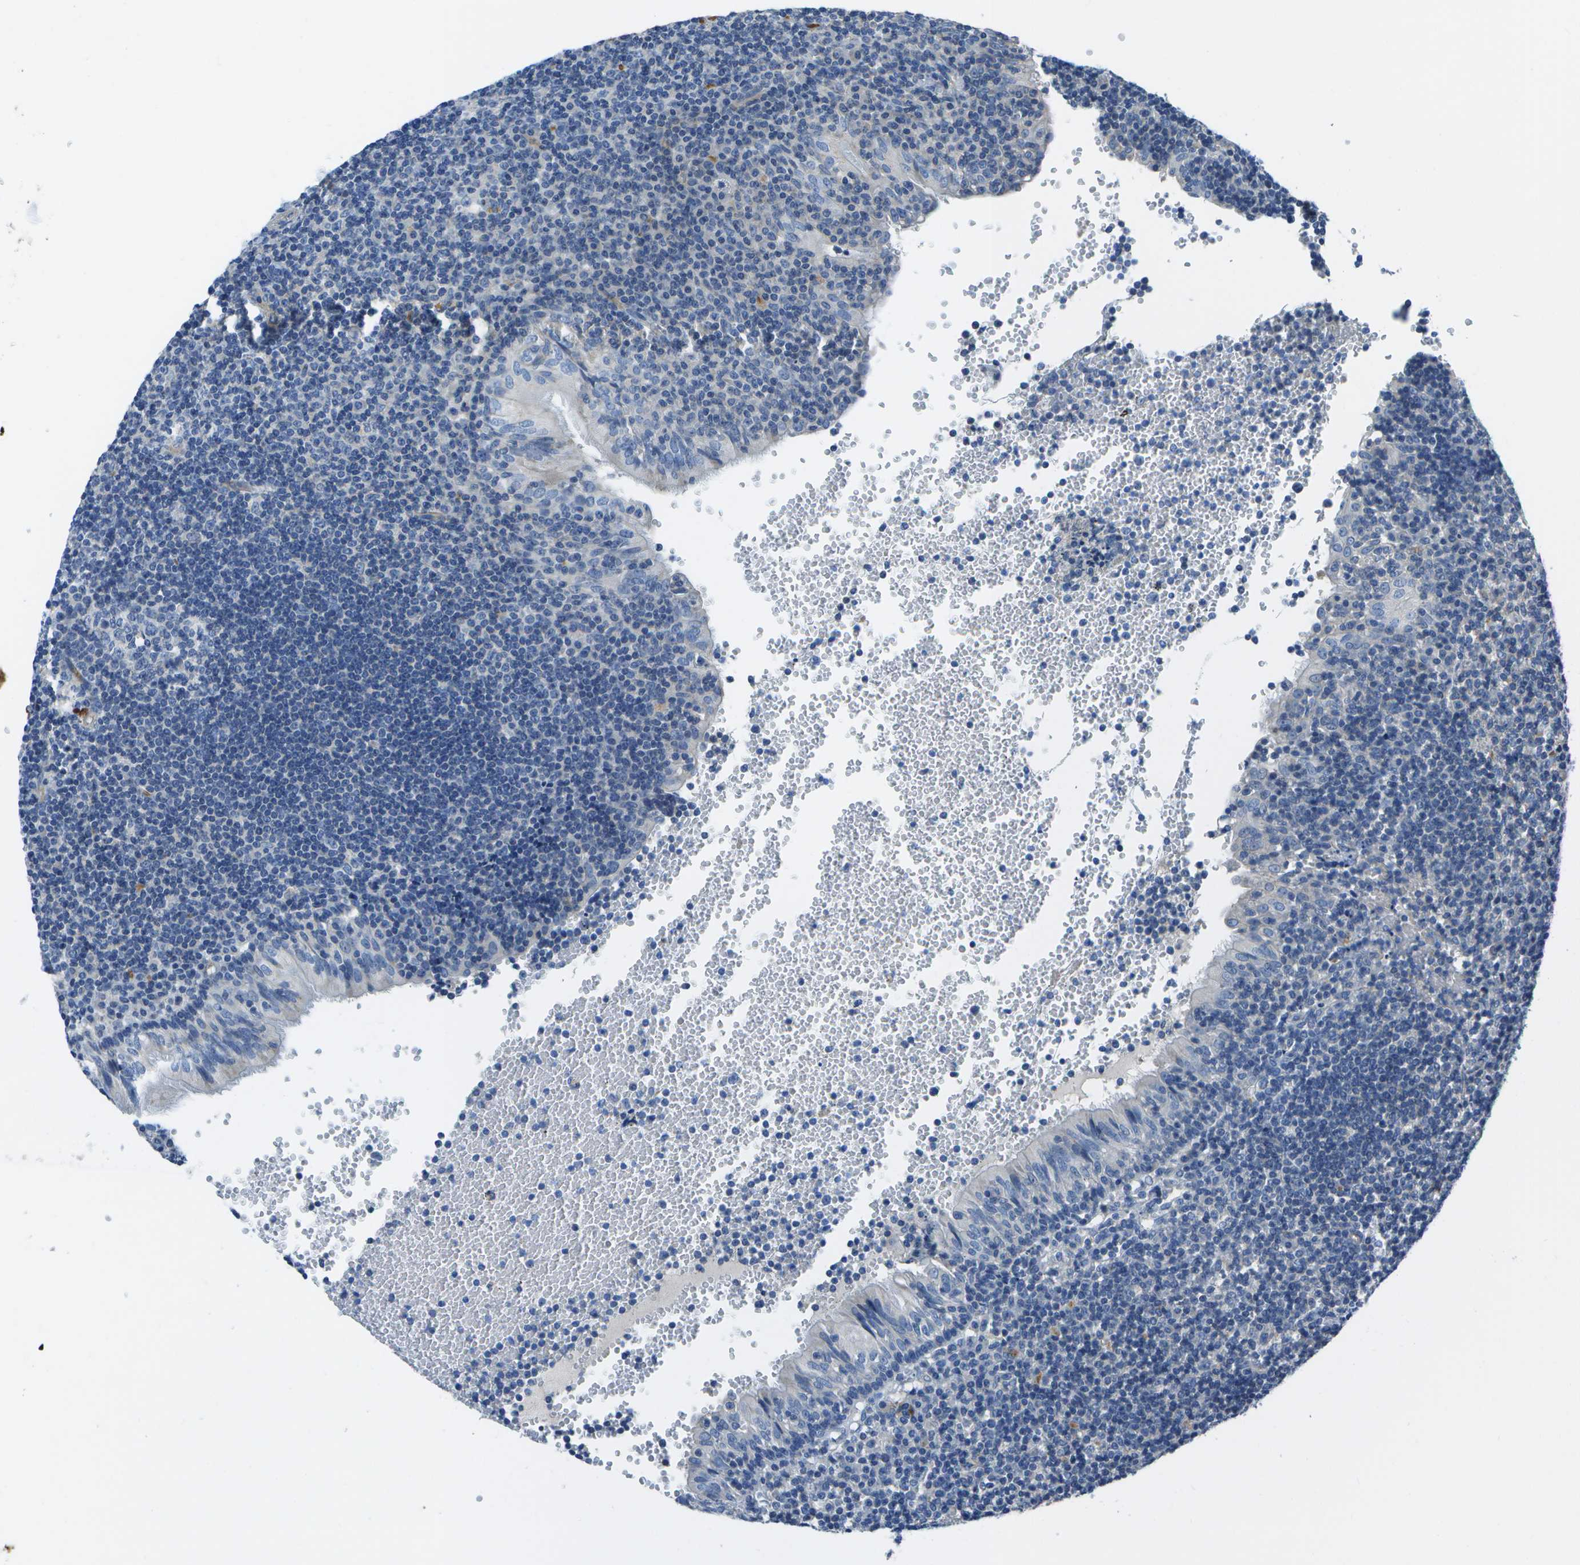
{"staining": {"intensity": "negative", "quantity": "none", "location": "none"}, "tissue": "tonsil", "cell_type": "Germinal center cells", "image_type": "normal", "snomed": [{"axis": "morphology", "description": "Normal tissue, NOS"}, {"axis": "topography", "description": "Tonsil"}], "caption": "IHC photomicrograph of unremarkable tonsil stained for a protein (brown), which shows no staining in germinal center cells.", "gene": "DCT", "patient": {"sex": "female", "age": 40}}